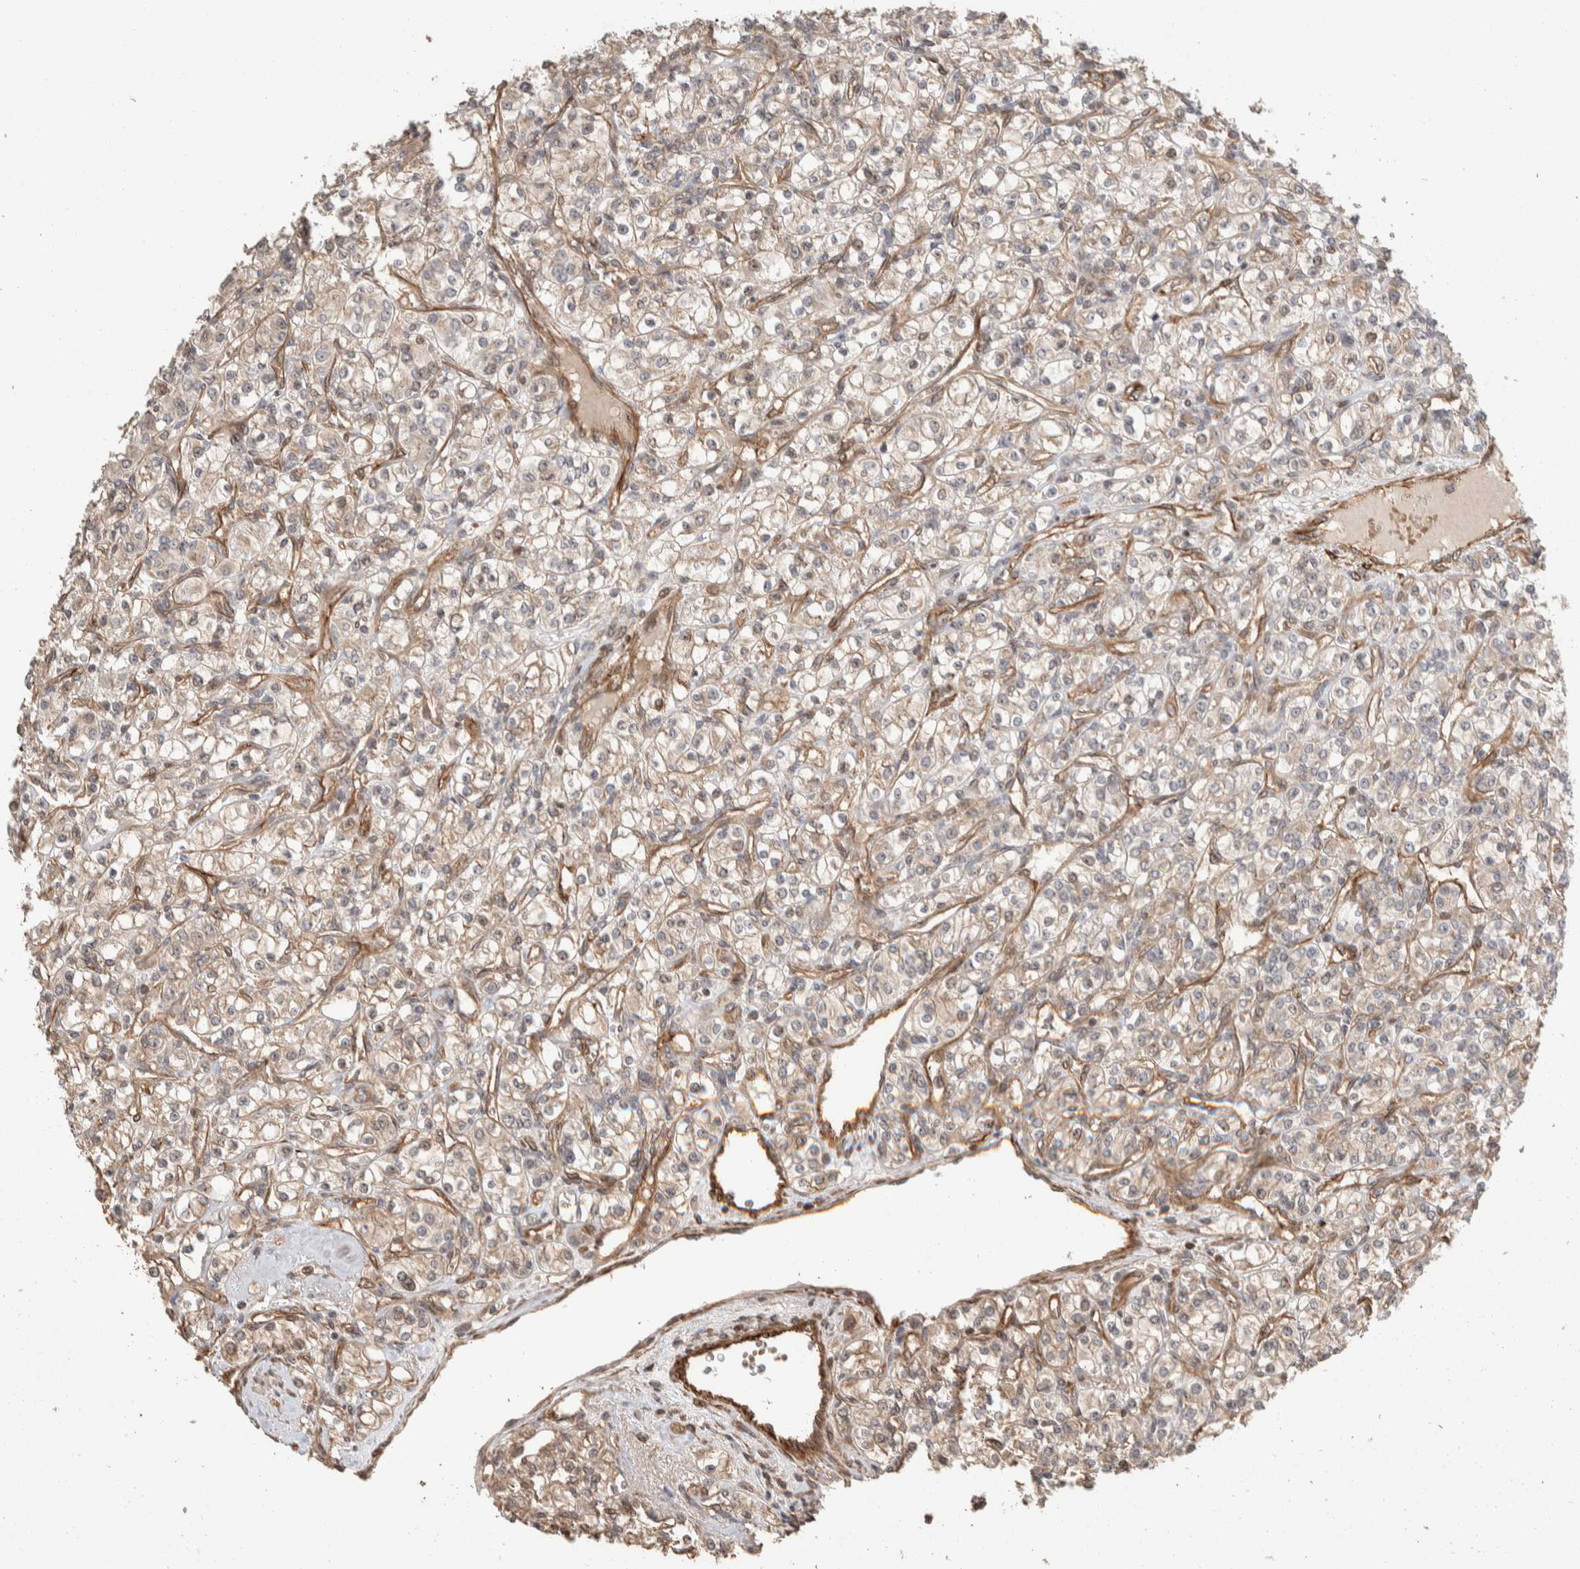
{"staining": {"intensity": "weak", "quantity": ">75%", "location": "cytoplasmic/membranous"}, "tissue": "renal cancer", "cell_type": "Tumor cells", "image_type": "cancer", "snomed": [{"axis": "morphology", "description": "Adenocarcinoma, NOS"}, {"axis": "topography", "description": "Kidney"}], "caption": "Renal cancer stained for a protein (brown) shows weak cytoplasmic/membranous positive staining in approximately >75% of tumor cells.", "gene": "ERC1", "patient": {"sex": "male", "age": 77}}